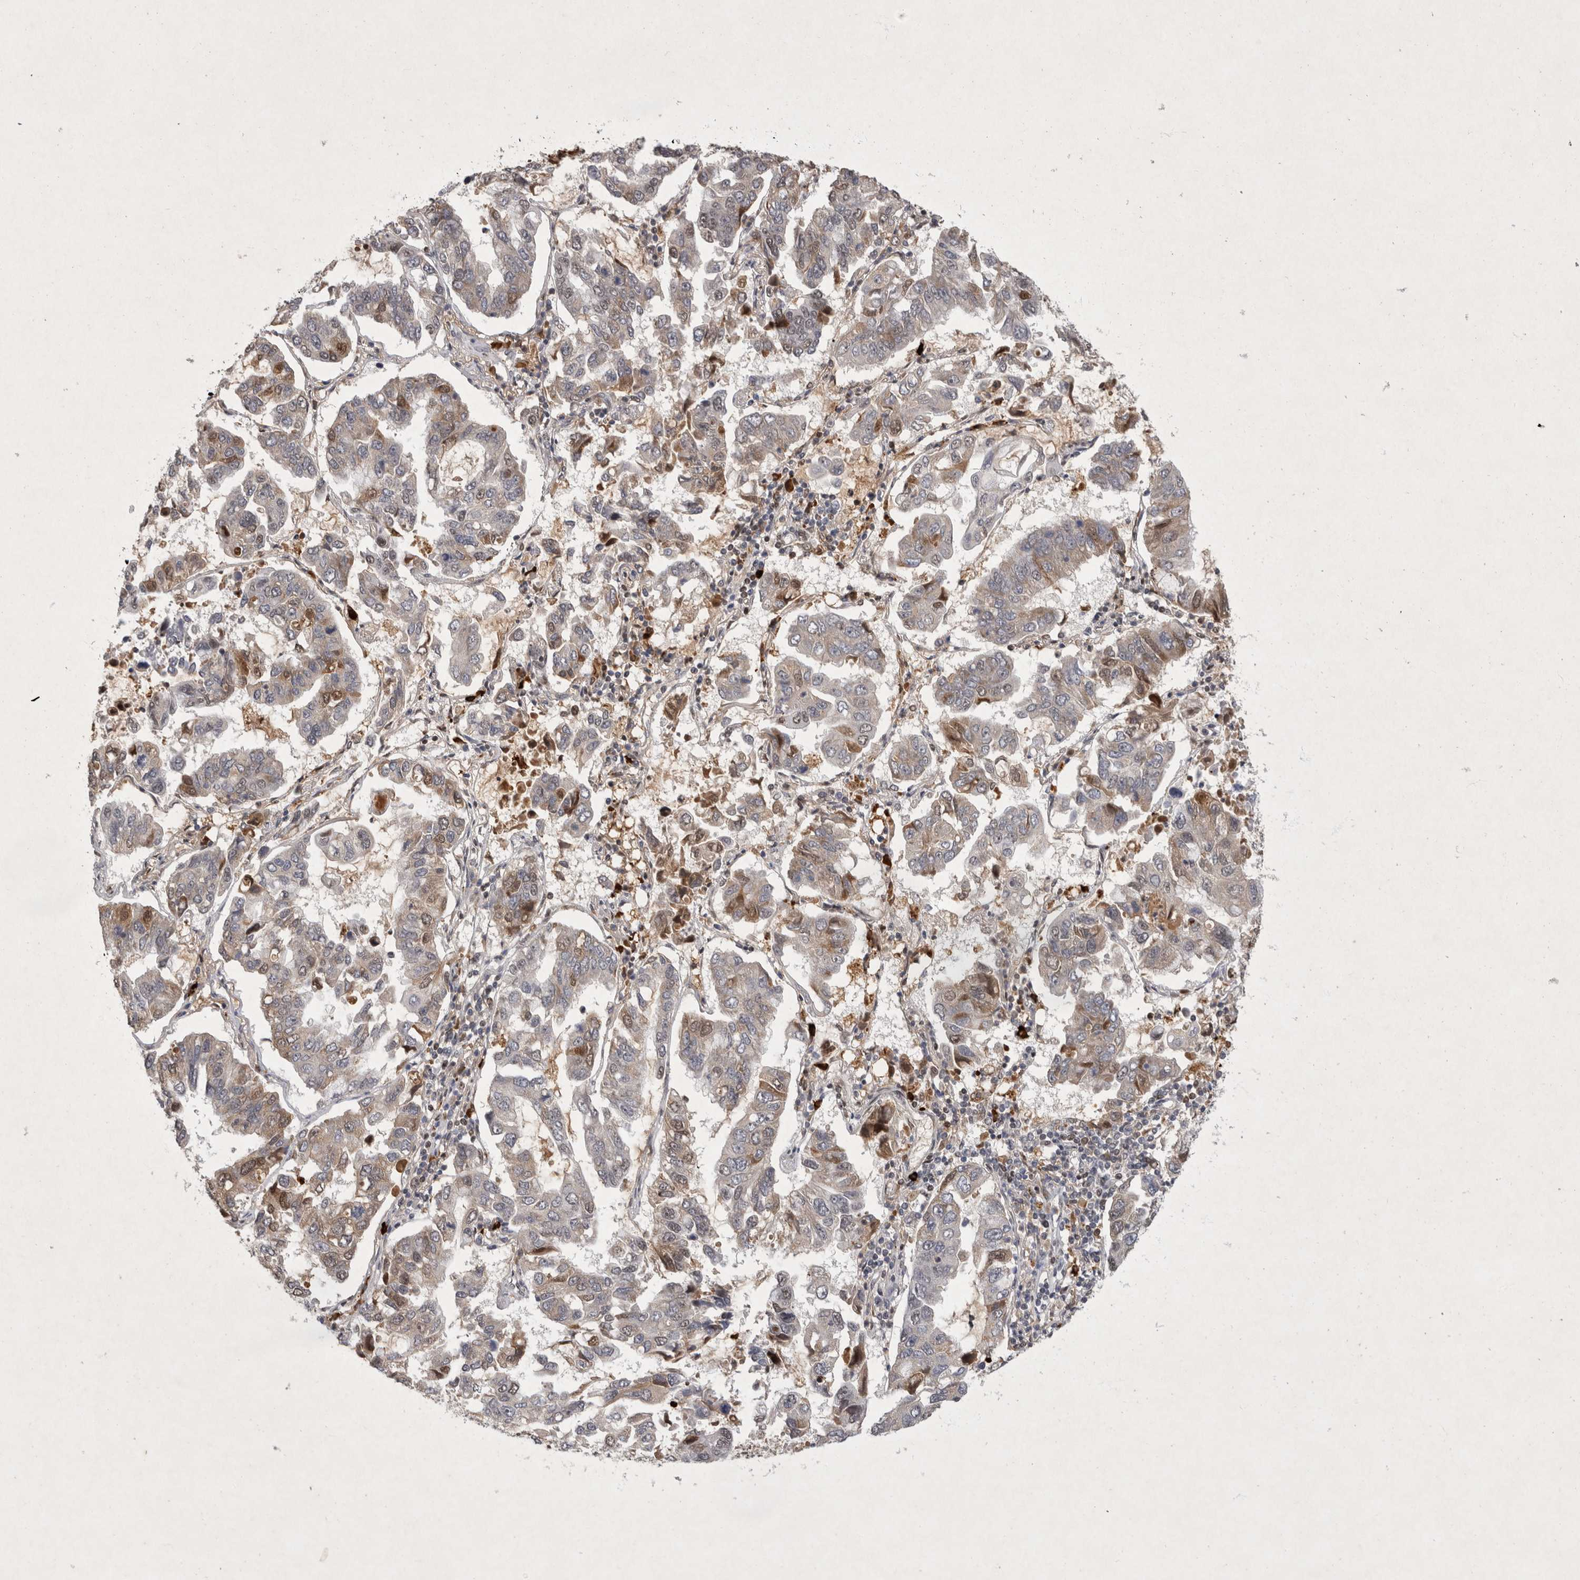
{"staining": {"intensity": "moderate", "quantity": "<25%", "location": "cytoplasmic/membranous"}, "tissue": "lung cancer", "cell_type": "Tumor cells", "image_type": "cancer", "snomed": [{"axis": "morphology", "description": "Adenocarcinoma, NOS"}, {"axis": "topography", "description": "Lung"}], "caption": "Protein staining of lung cancer (adenocarcinoma) tissue reveals moderate cytoplasmic/membranous positivity in about <25% of tumor cells.", "gene": "XRCC5", "patient": {"sex": "male", "age": 64}}